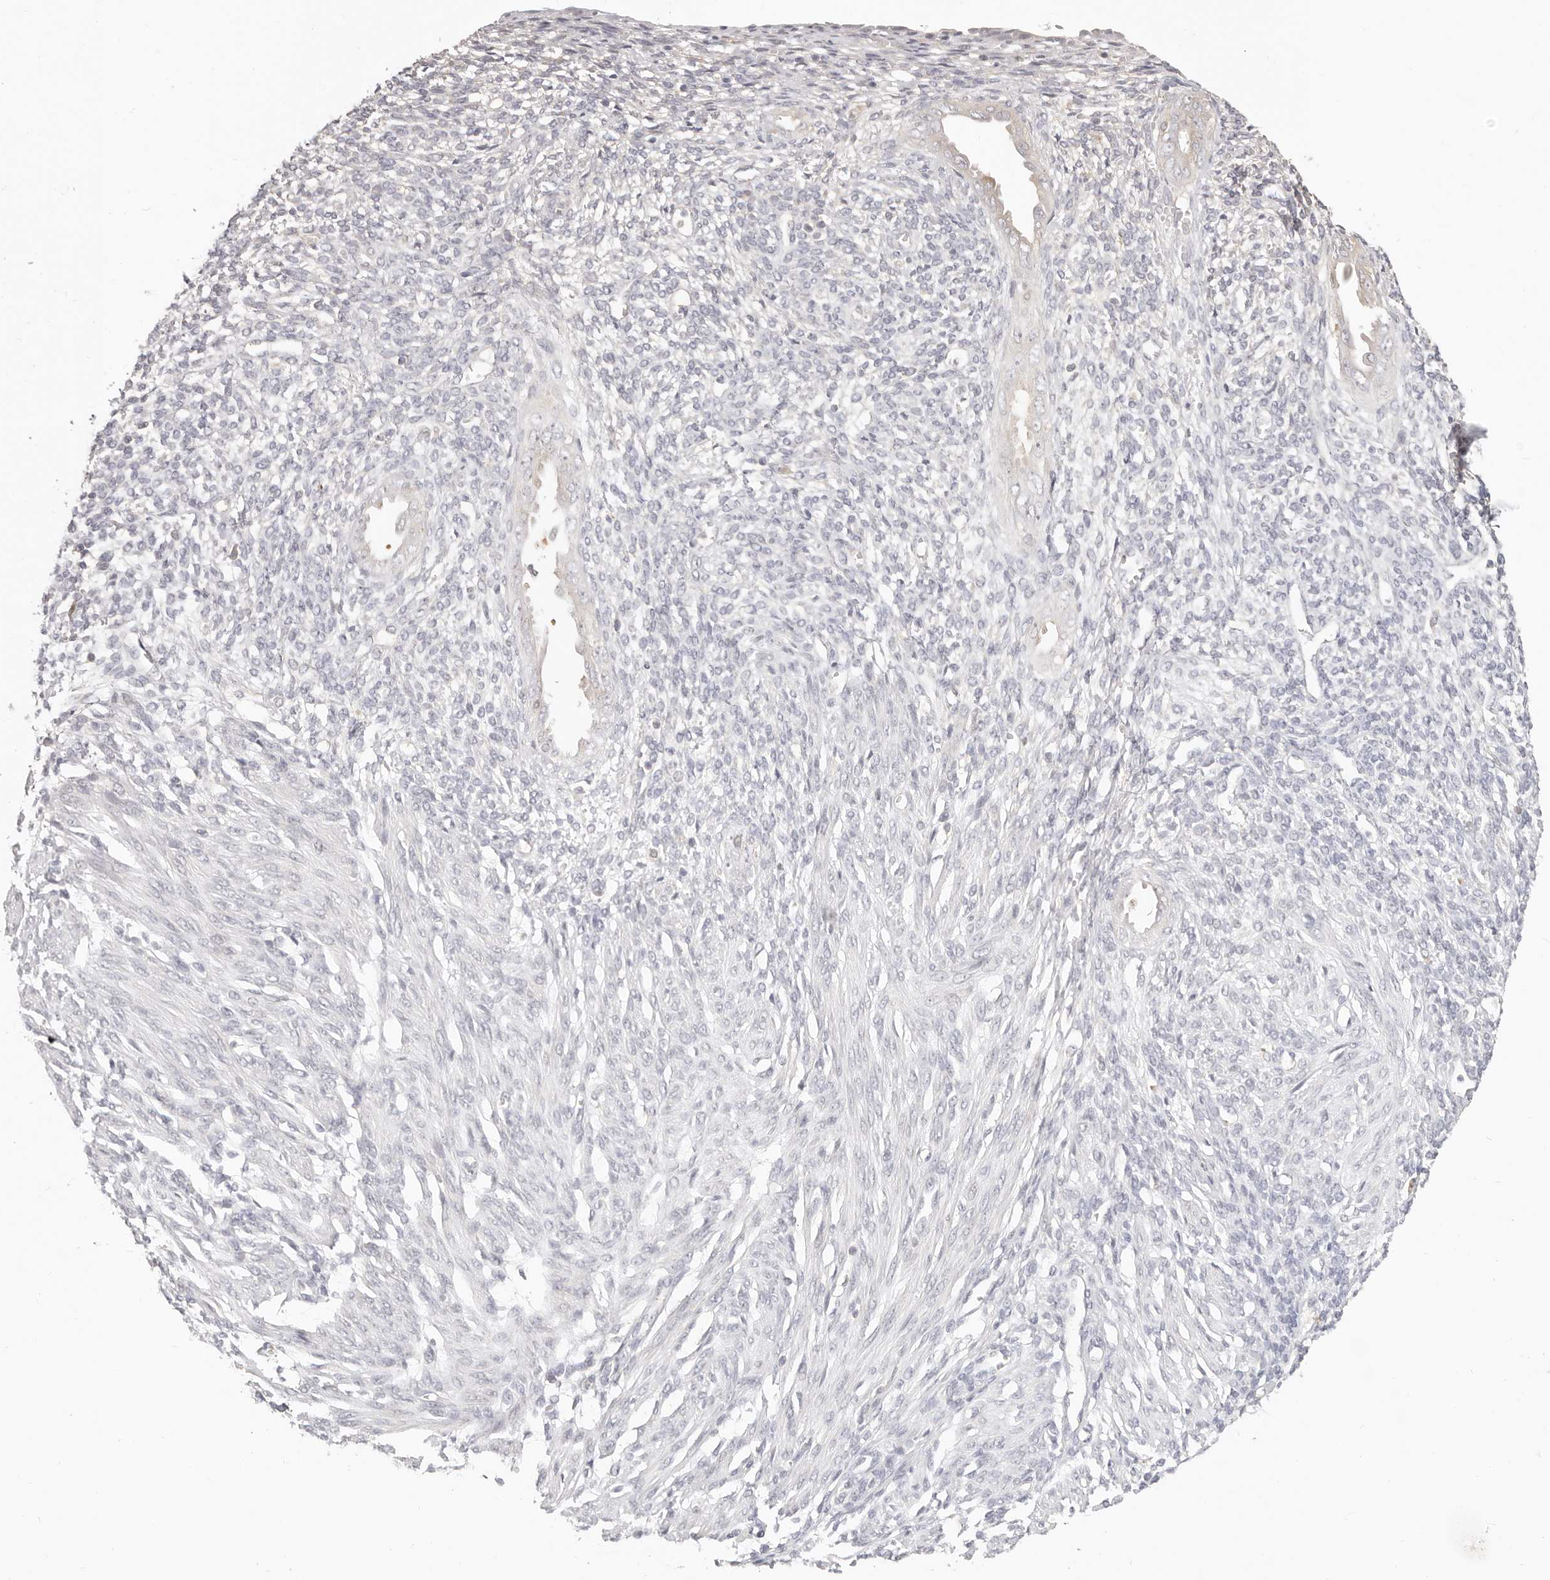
{"staining": {"intensity": "negative", "quantity": "none", "location": "none"}, "tissue": "endometrium", "cell_type": "Cells in endometrial stroma", "image_type": "normal", "snomed": [{"axis": "morphology", "description": "Normal tissue, NOS"}, {"axis": "topography", "description": "Endometrium"}], "caption": "Immunohistochemistry image of unremarkable endometrium: endometrium stained with DAB (3,3'-diaminobenzidine) demonstrates no significant protein positivity in cells in endometrial stroma. (Stains: DAB (3,3'-diaminobenzidine) immunohistochemistry with hematoxylin counter stain, Microscopy: brightfield microscopy at high magnification).", "gene": "DTNBP1", "patient": {"sex": "female", "age": 66}}